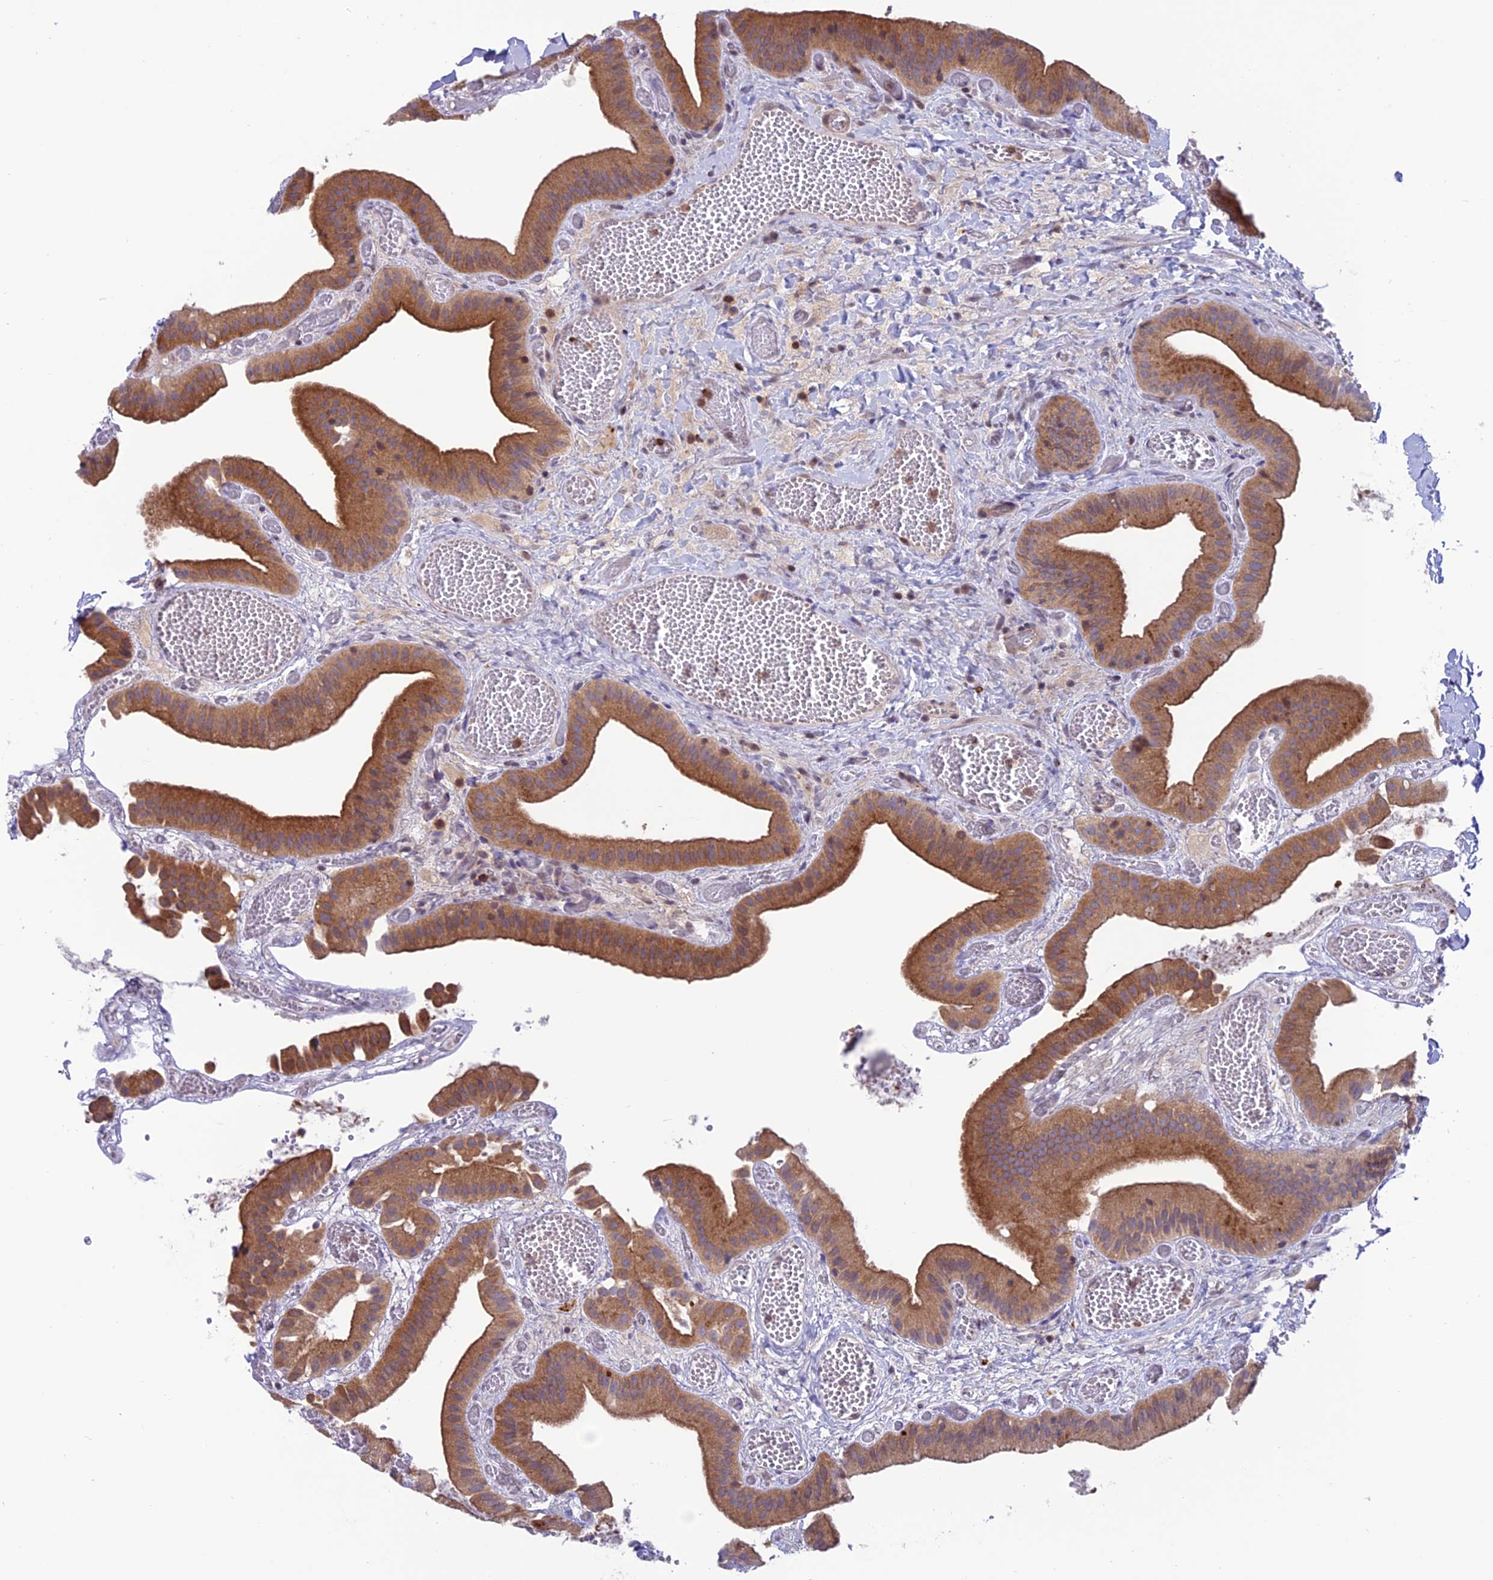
{"staining": {"intensity": "moderate", "quantity": ">75%", "location": "cytoplasmic/membranous"}, "tissue": "gallbladder", "cell_type": "Glandular cells", "image_type": "normal", "snomed": [{"axis": "morphology", "description": "Normal tissue, NOS"}, {"axis": "topography", "description": "Gallbladder"}], "caption": "Immunohistochemical staining of unremarkable gallbladder shows medium levels of moderate cytoplasmic/membranous positivity in about >75% of glandular cells. The staining is performed using DAB brown chromogen to label protein expression. The nuclei are counter-stained blue using hematoxylin.", "gene": "ARHGEF18", "patient": {"sex": "female", "age": 64}}